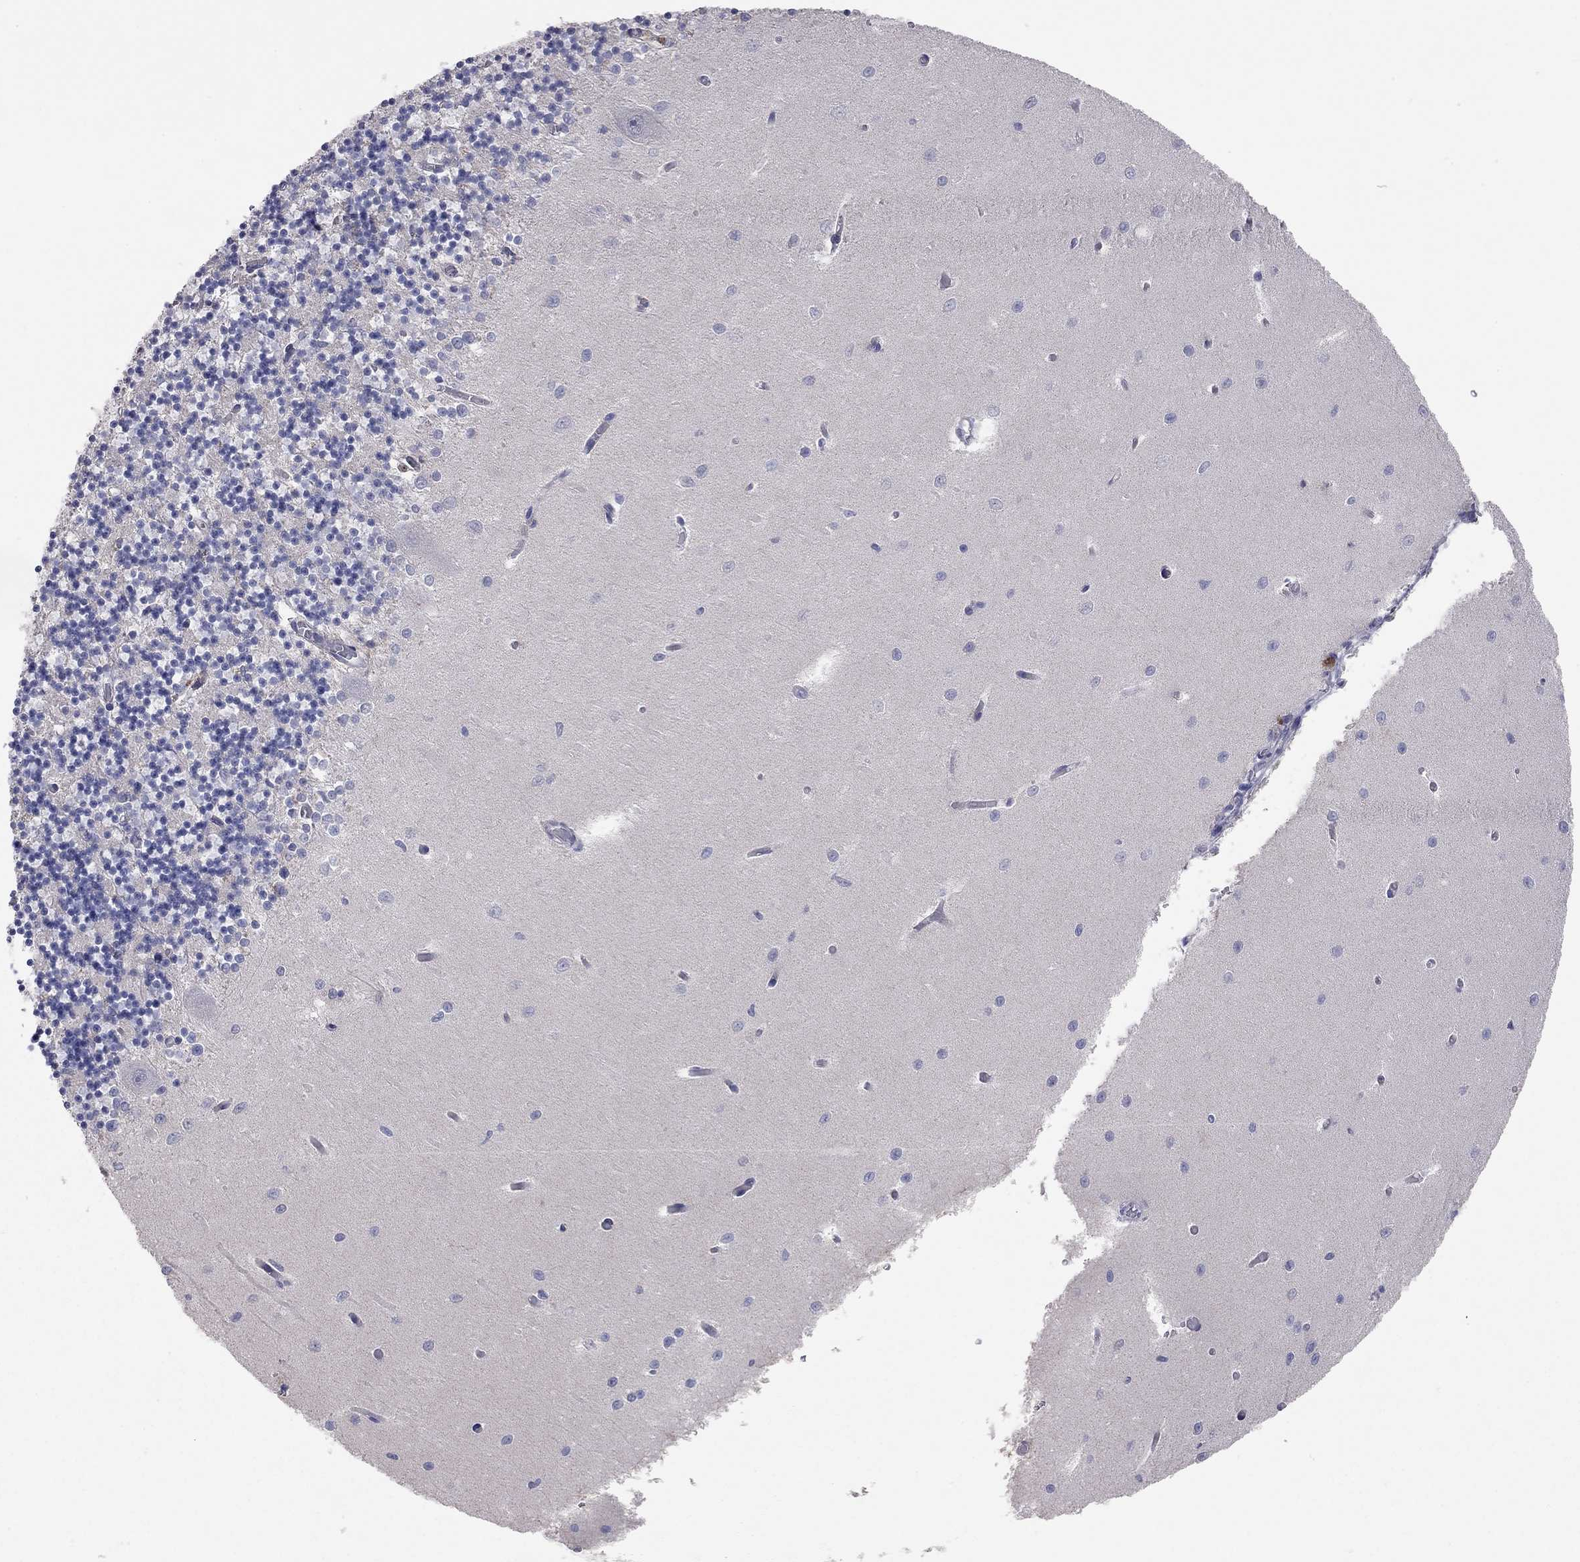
{"staining": {"intensity": "negative", "quantity": "none", "location": "none"}, "tissue": "cerebellum", "cell_type": "Cells in granular layer", "image_type": "normal", "snomed": [{"axis": "morphology", "description": "Normal tissue, NOS"}, {"axis": "topography", "description": "Cerebellum"}], "caption": "Immunohistochemistry (IHC) photomicrograph of benign cerebellum: human cerebellum stained with DAB reveals no significant protein staining in cells in granular layer. Nuclei are stained in blue.", "gene": "KCNB1", "patient": {"sex": "female", "age": 64}}